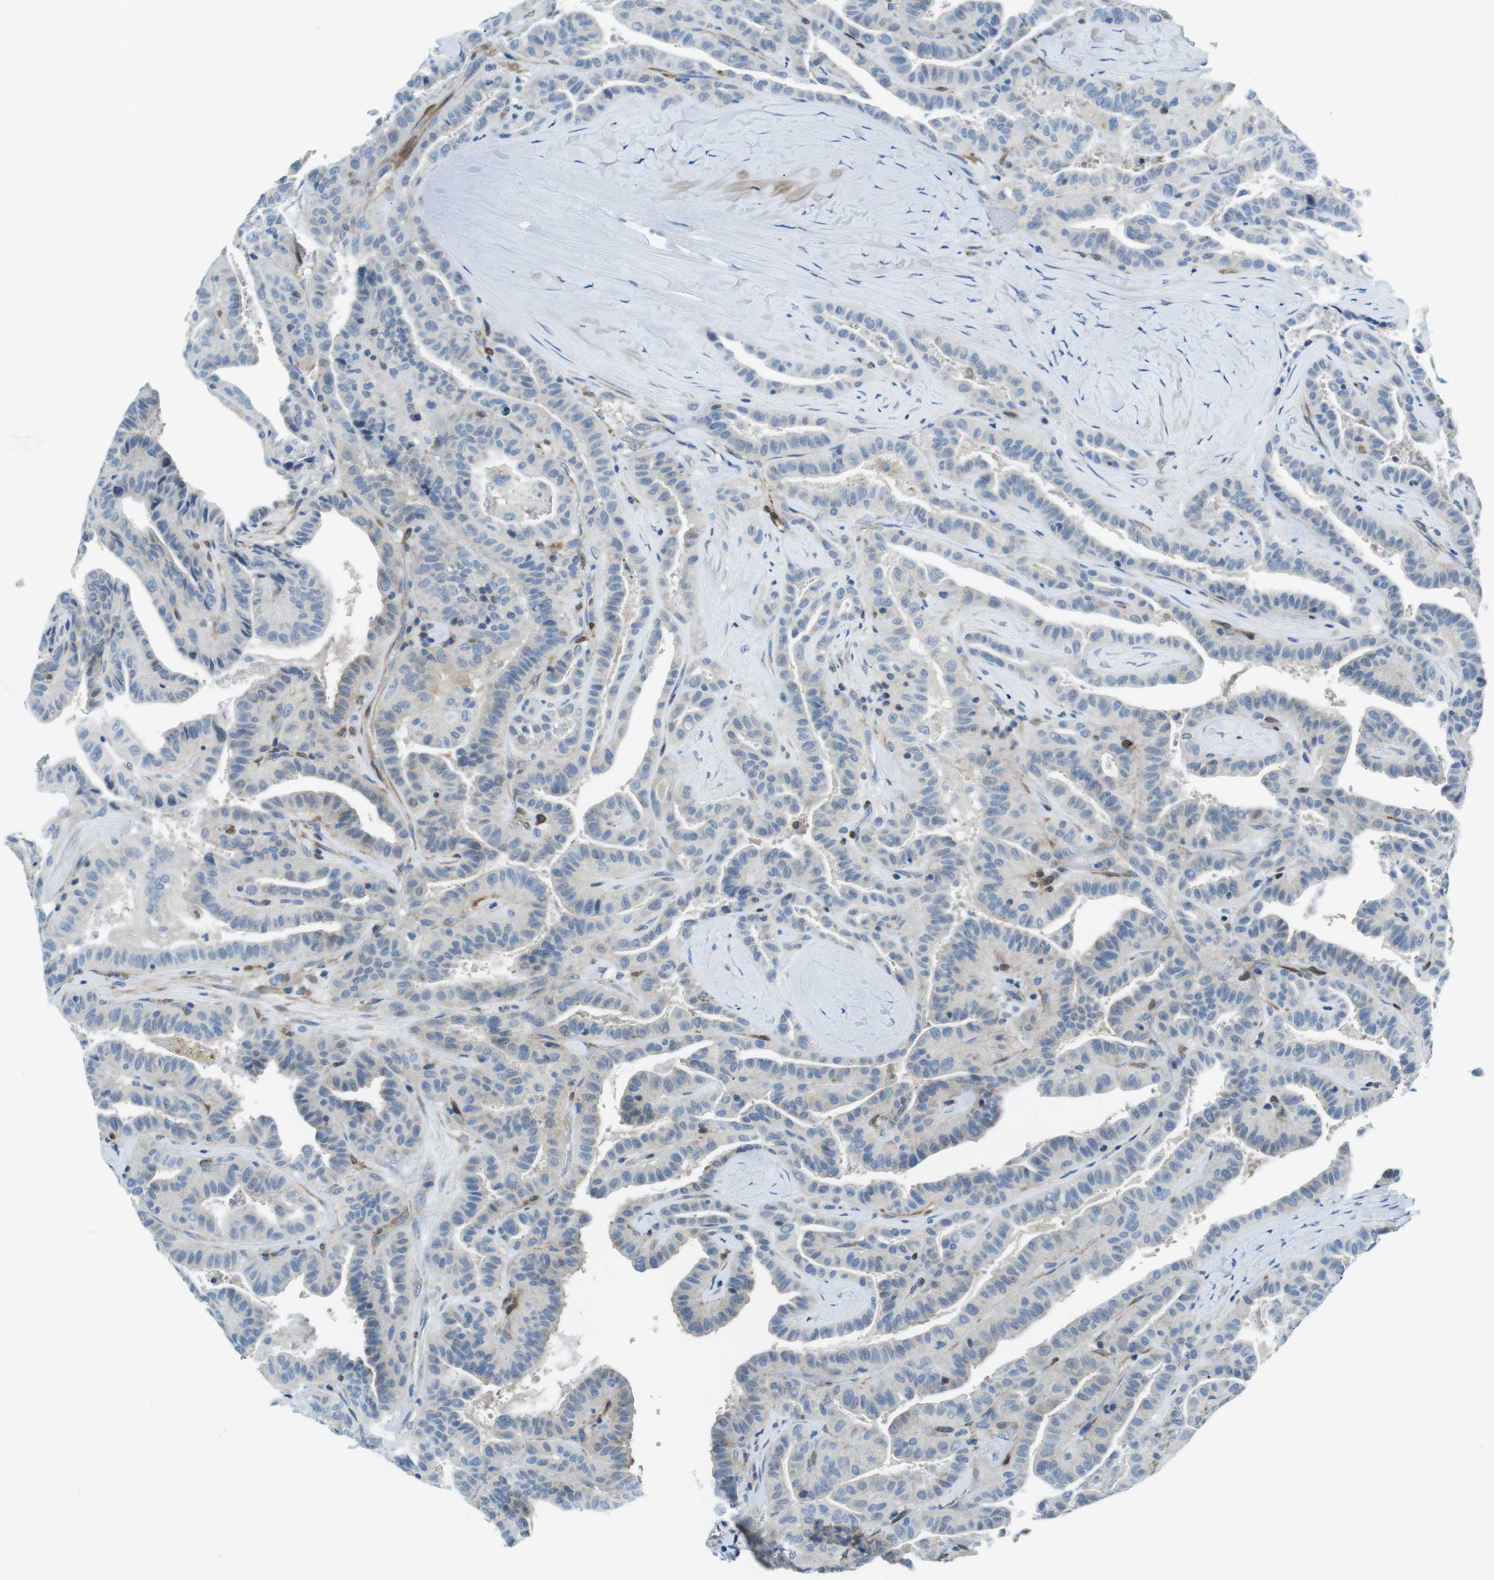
{"staining": {"intensity": "negative", "quantity": "none", "location": "none"}, "tissue": "thyroid cancer", "cell_type": "Tumor cells", "image_type": "cancer", "snomed": [{"axis": "morphology", "description": "Papillary adenocarcinoma, NOS"}, {"axis": "topography", "description": "Thyroid gland"}], "caption": "This is an IHC image of thyroid cancer (papillary adenocarcinoma). There is no positivity in tumor cells.", "gene": "PHLDA1", "patient": {"sex": "male", "age": 77}}